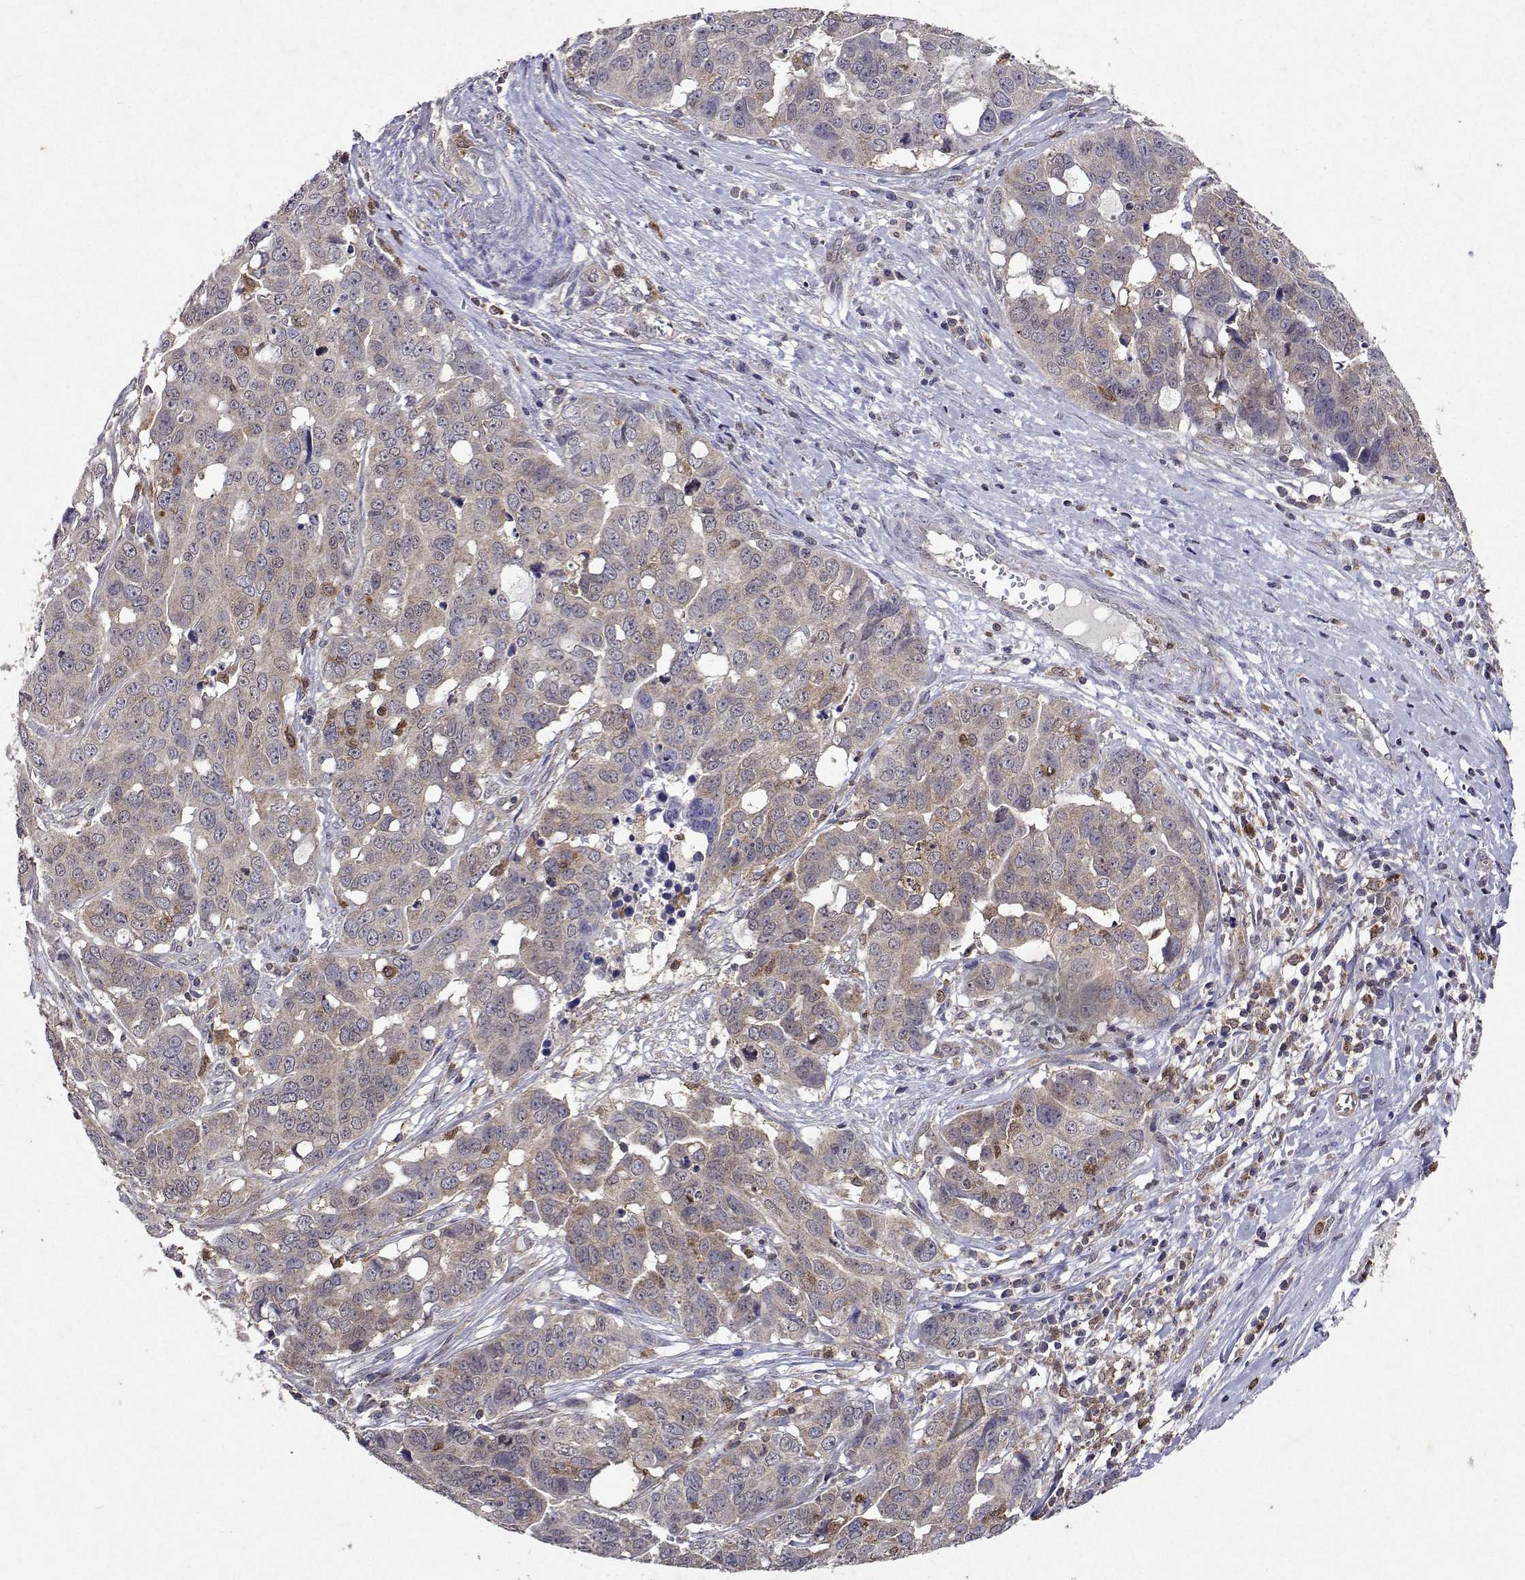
{"staining": {"intensity": "weak", "quantity": "25%-75%", "location": "cytoplasmic/membranous"}, "tissue": "ovarian cancer", "cell_type": "Tumor cells", "image_type": "cancer", "snomed": [{"axis": "morphology", "description": "Carcinoma, endometroid"}, {"axis": "topography", "description": "Ovary"}], "caption": "Ovarian cancer stained for a protein (brown) reveals weak cytoplasmic/membranous positive positivity in approximately 25%-75% of tumor cells.", "gene": "APAF1", "patient": {"sex": "female", "age": 78}}